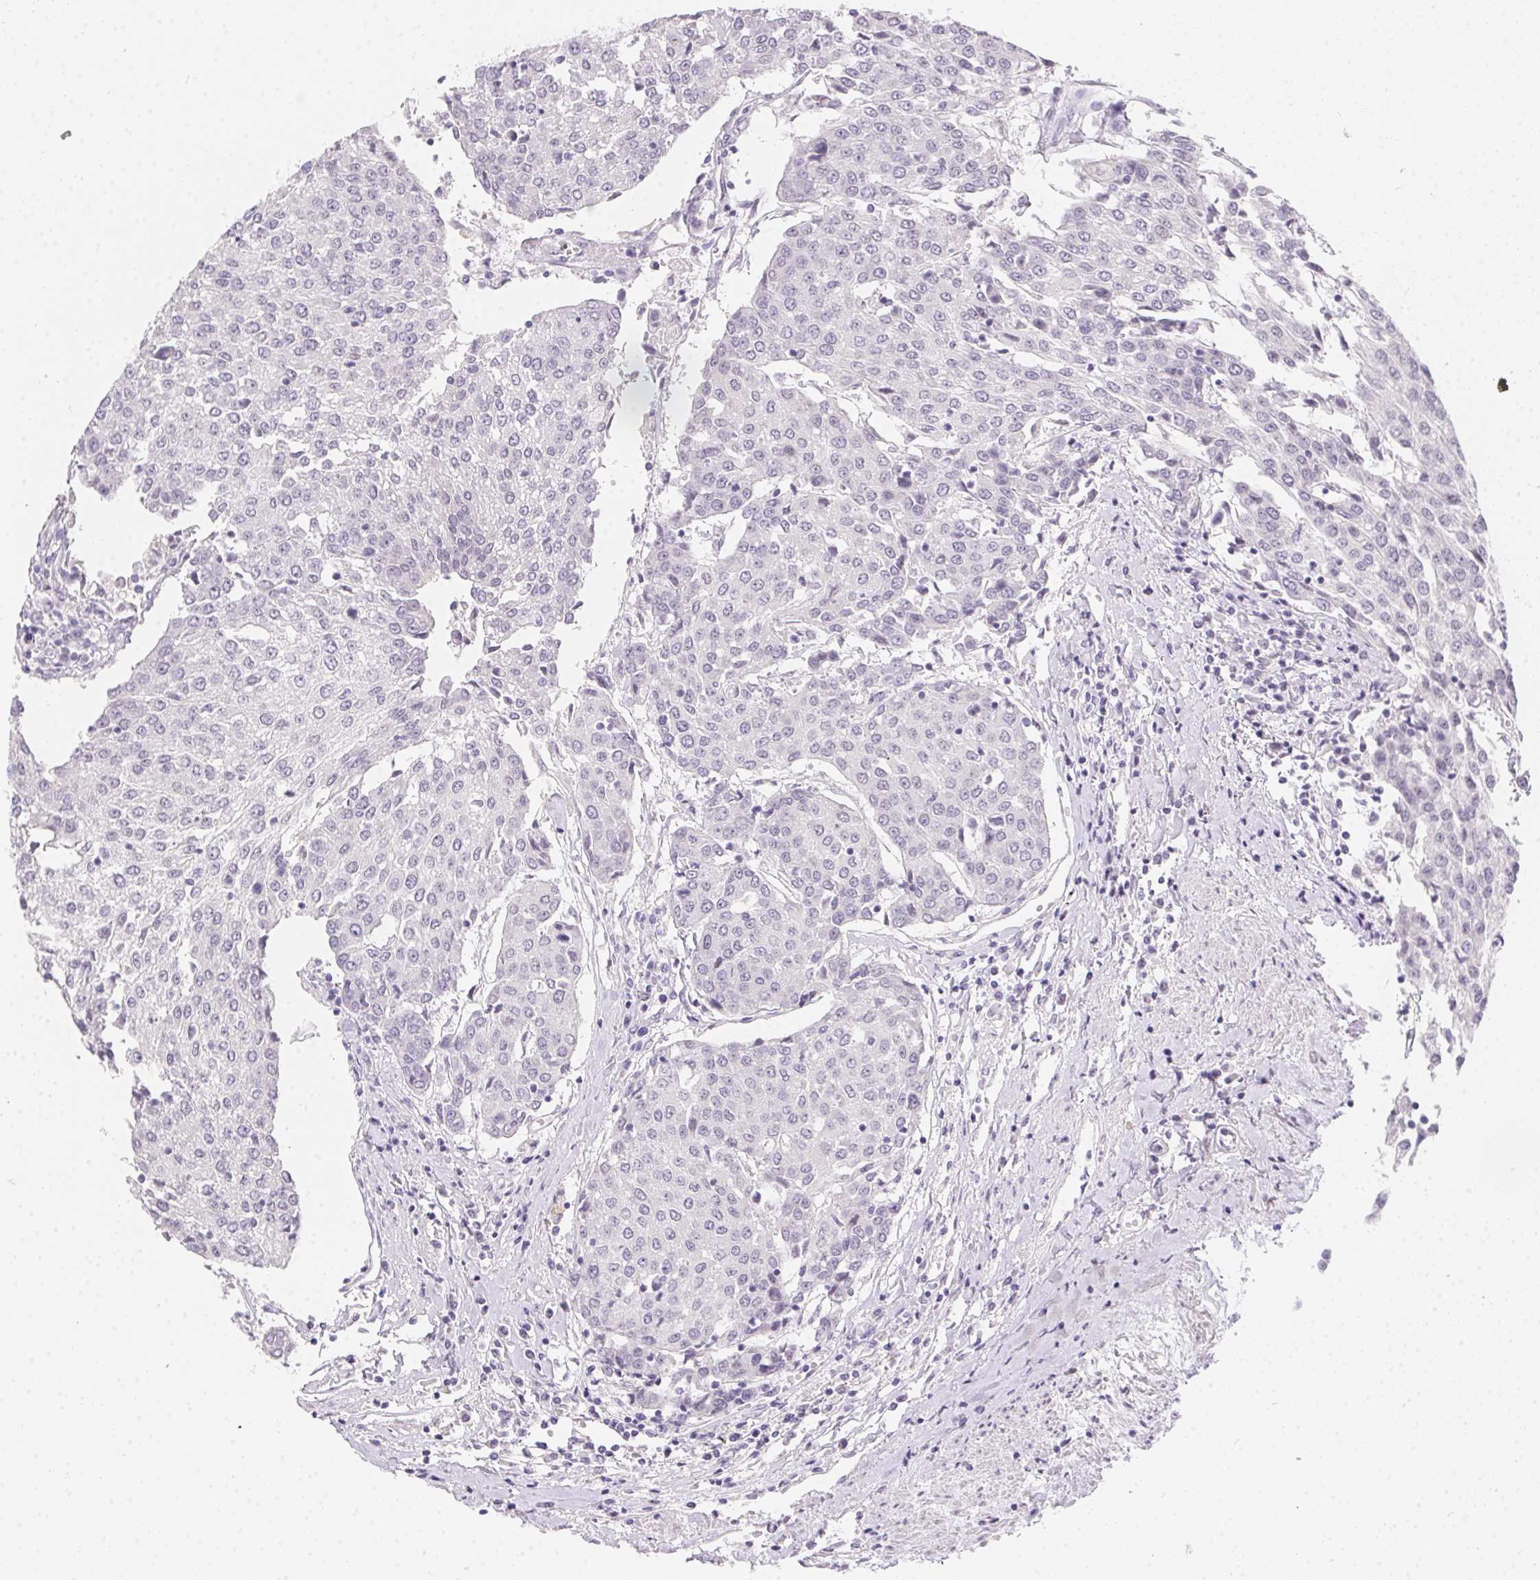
{"staining": {"intensity": "negative", "quantity": "none", "location": "none"}, "tissue": "urothelial cancer", "cell_type": "Tumor cells", "image_type": "cancer", "snomed": [{"axis": "morphology", "description": "Urothelial carcinoma, High grade"}, {"axis": "topography", "description": "Urinary bladder"}], "caption": "Human urothelial carcinoma (high-grade) stained for a protein using immunohistochemistry (IHC) reveals no expression in tumor cells.", "gene": "MORC1", "patient": {"sex": "female", "age": 85}}